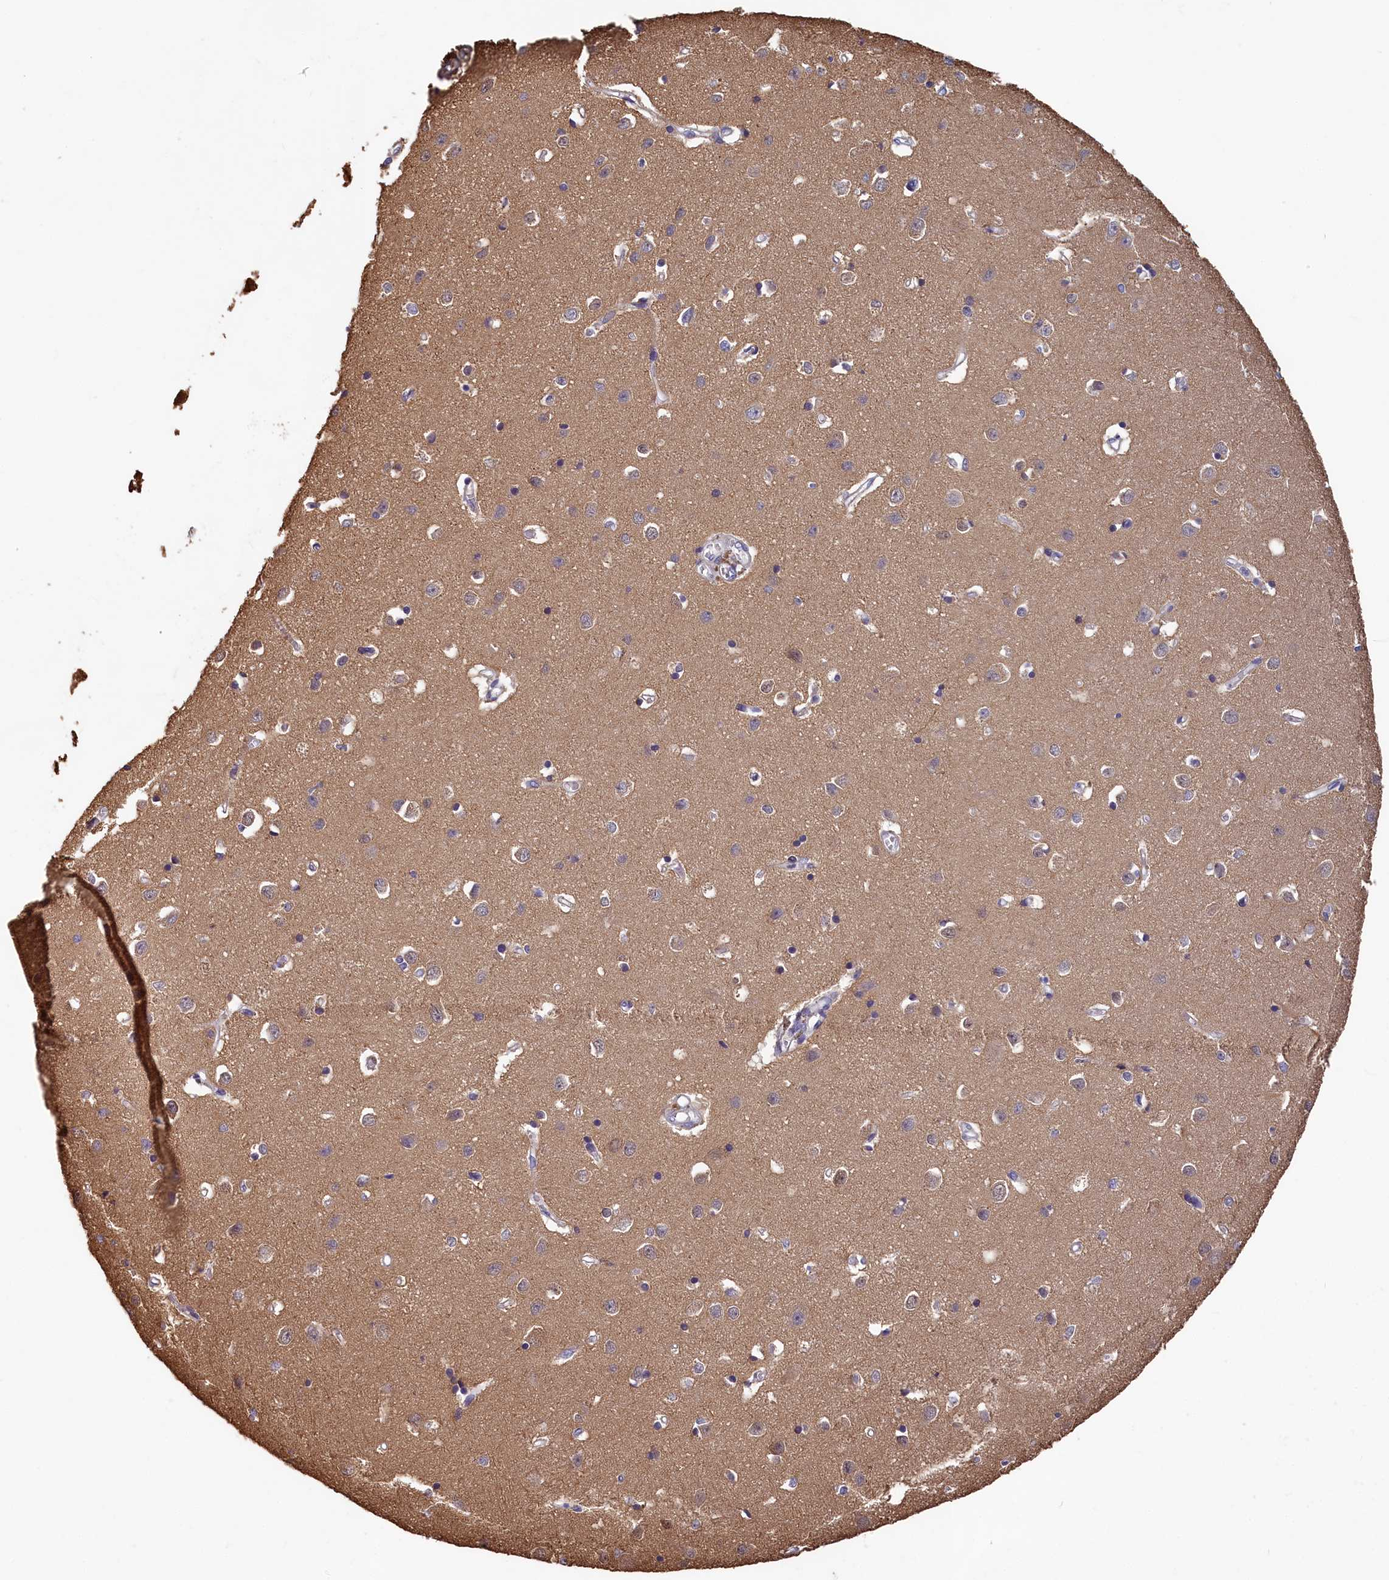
{"staining": {"intensity": "weak", "quantity": "25%-75%", "location": "cytoplasmic/membranous"}, "tissue": "cerebral cortex", "cell_type": "Endothelial cells", "image_type": "normal", "snomed": [{"axis": "morphology", "description": "Normal tissue, NOS"}, {"axis": "topography", "description": "Cerebral cortex"}], "caption": "Protein positivity by immunohistochemistry demonstrates weak cytoplasmic/membranous positivity in about 25%-75% of endothelial cells in normal cerebral cortex.", "gene": "TMEM116", "patient": {"sex": "female", "age": 64}}